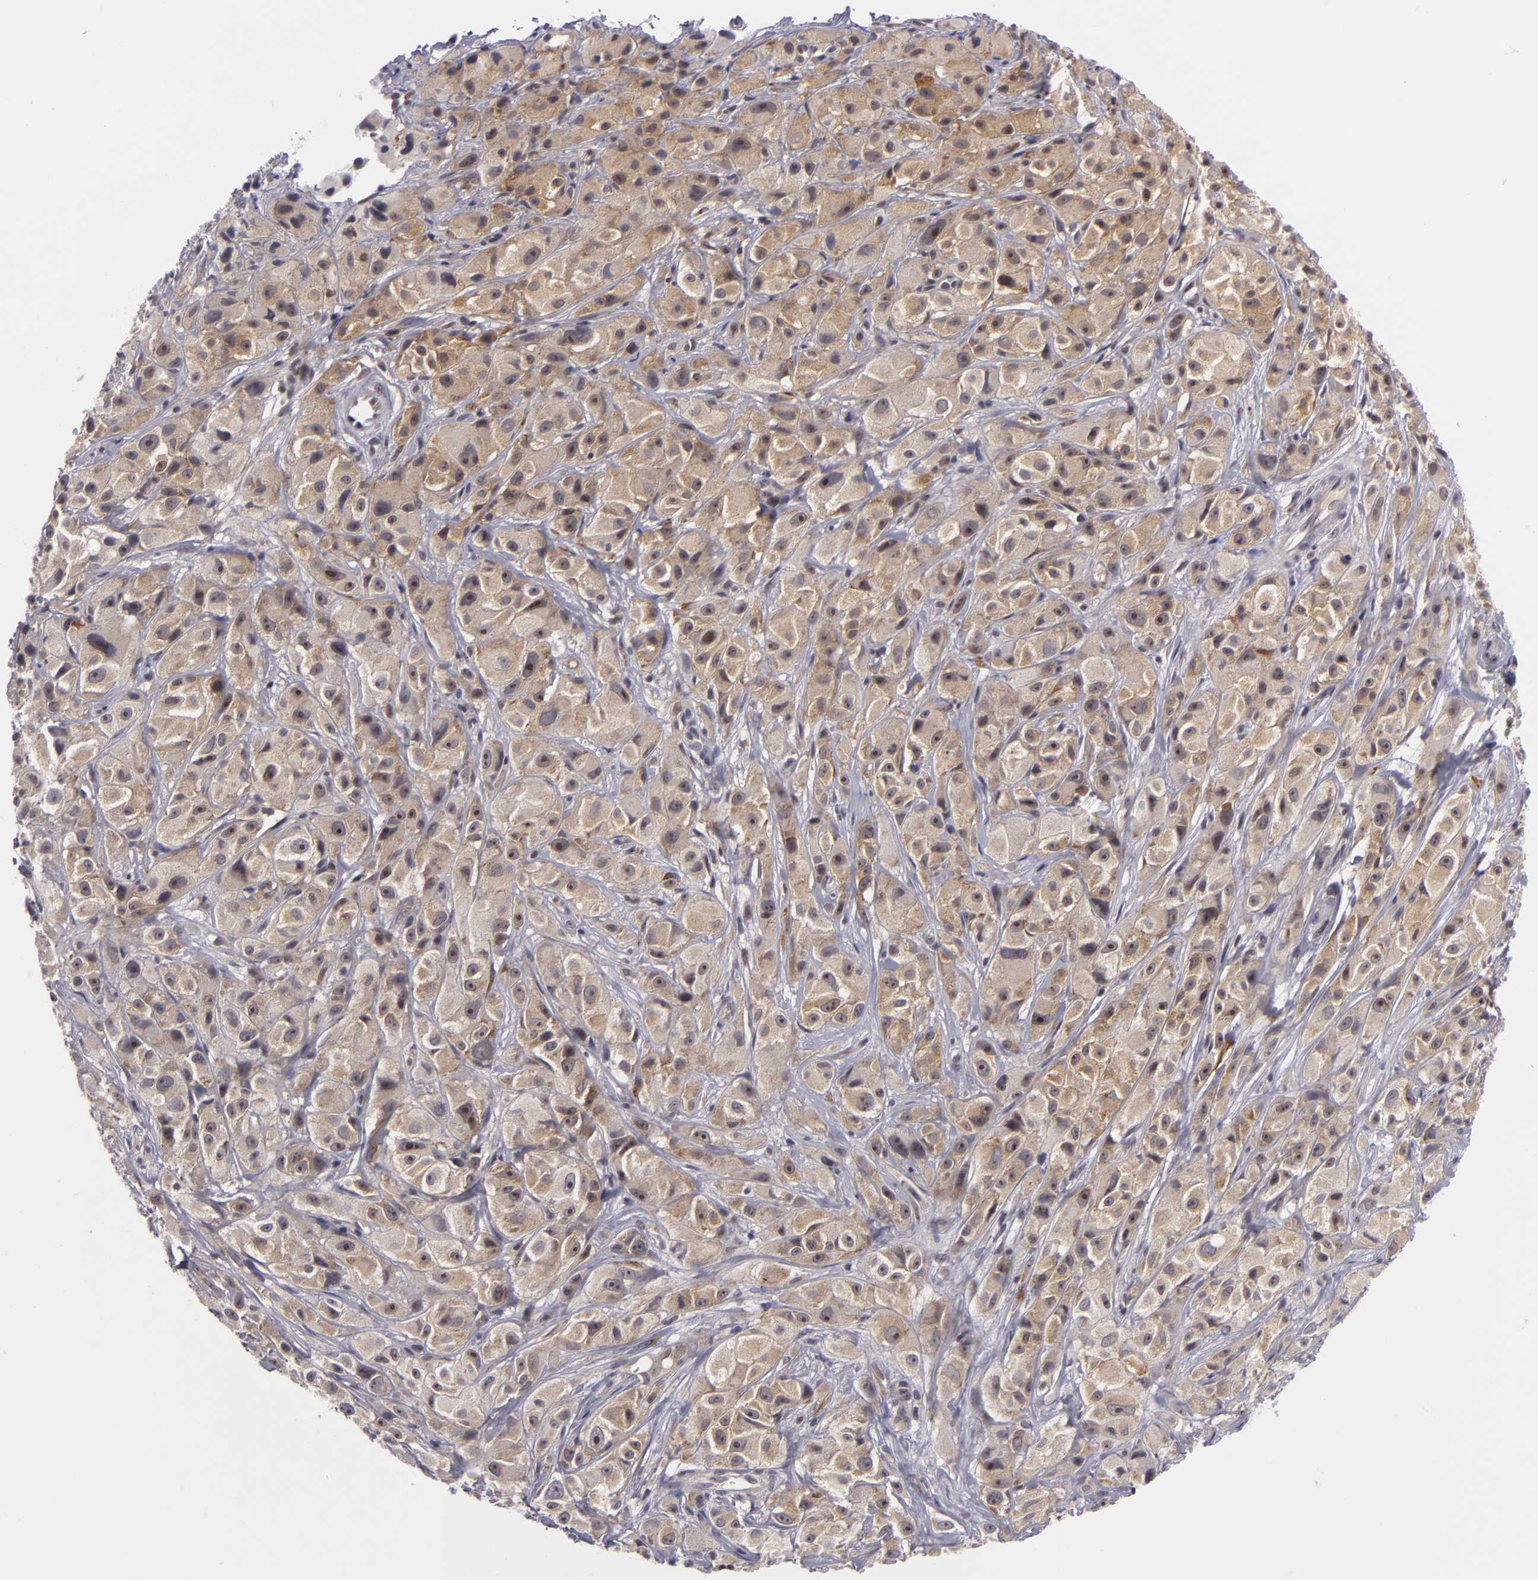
{"staining": {"intensity": "weak", "quantity": ">75%", "location": "cytoplasmic/membranous"}, "tissue": "melanoma", "cell_type": "Tumor cells", "image_type": "cancer", "snomed": [{"axis": "morphology", "description": "Malignant melanoma, NOS"}, {"axis": "topography", "description": "Skin"}], "caption": "Protein positivity by immunohistochemistry reveals weak cytoplasmic/membranous expression in about >75% of tumor cells in malignant melanoma.", "gene": "BCL10", "patient": {"sex": "male", "age": 56}}